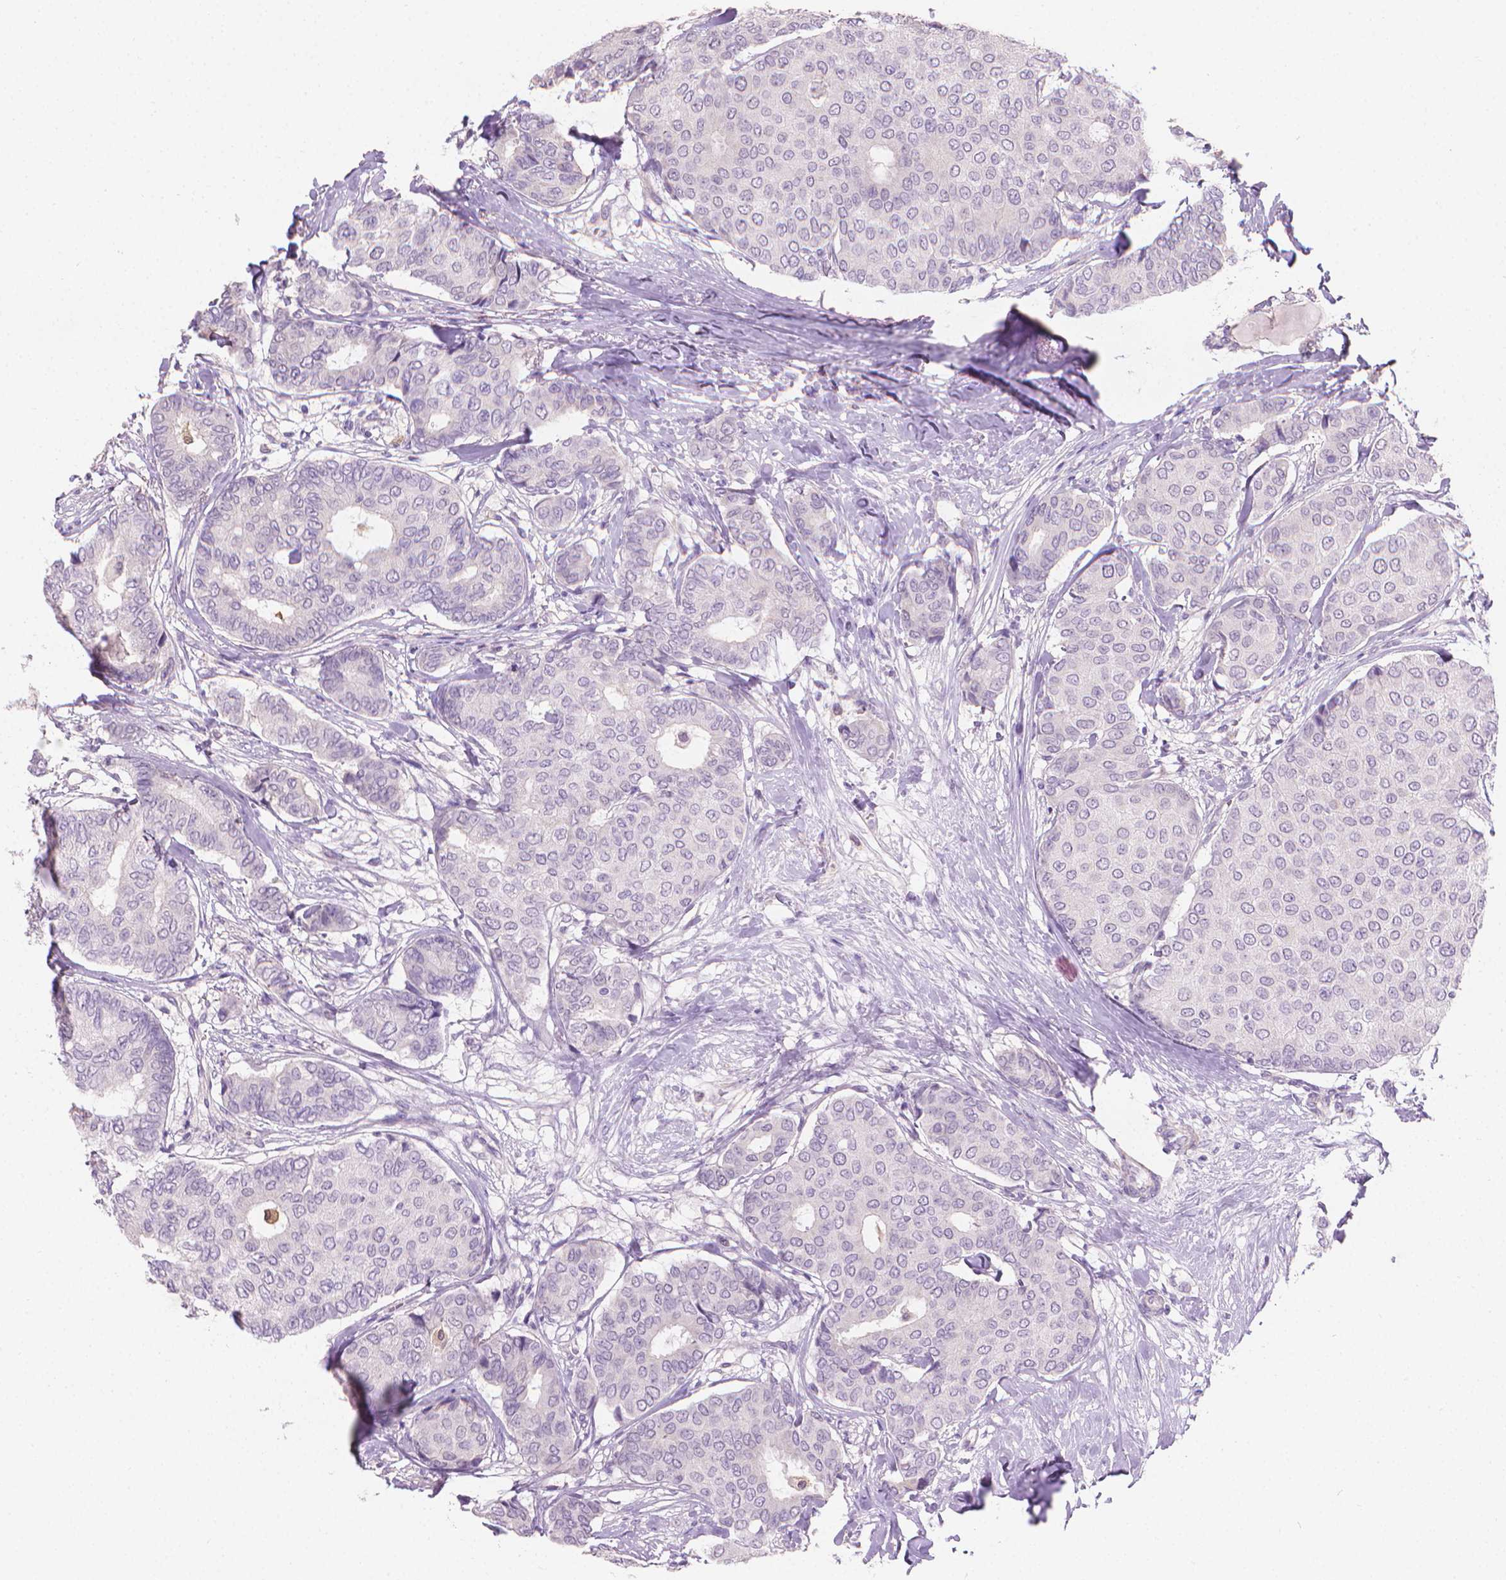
{"staining": {"intensity": "negative", "quantity": "none", "location": "none"}, "tissue": "breast cancer", "cell_type": "Tumor cells", "image_type": "cancer", "snomed": [{"axis": "morphology", "description": "Duct carcinoma"}, {"axis": "topography", "description": "Breast"}], "caption": "There is no significant expression in tumor cells of breast cancer (intraductal carcinoma).", "gene": "GSDMA", "patient": {"sex": "female", "age": 75}}